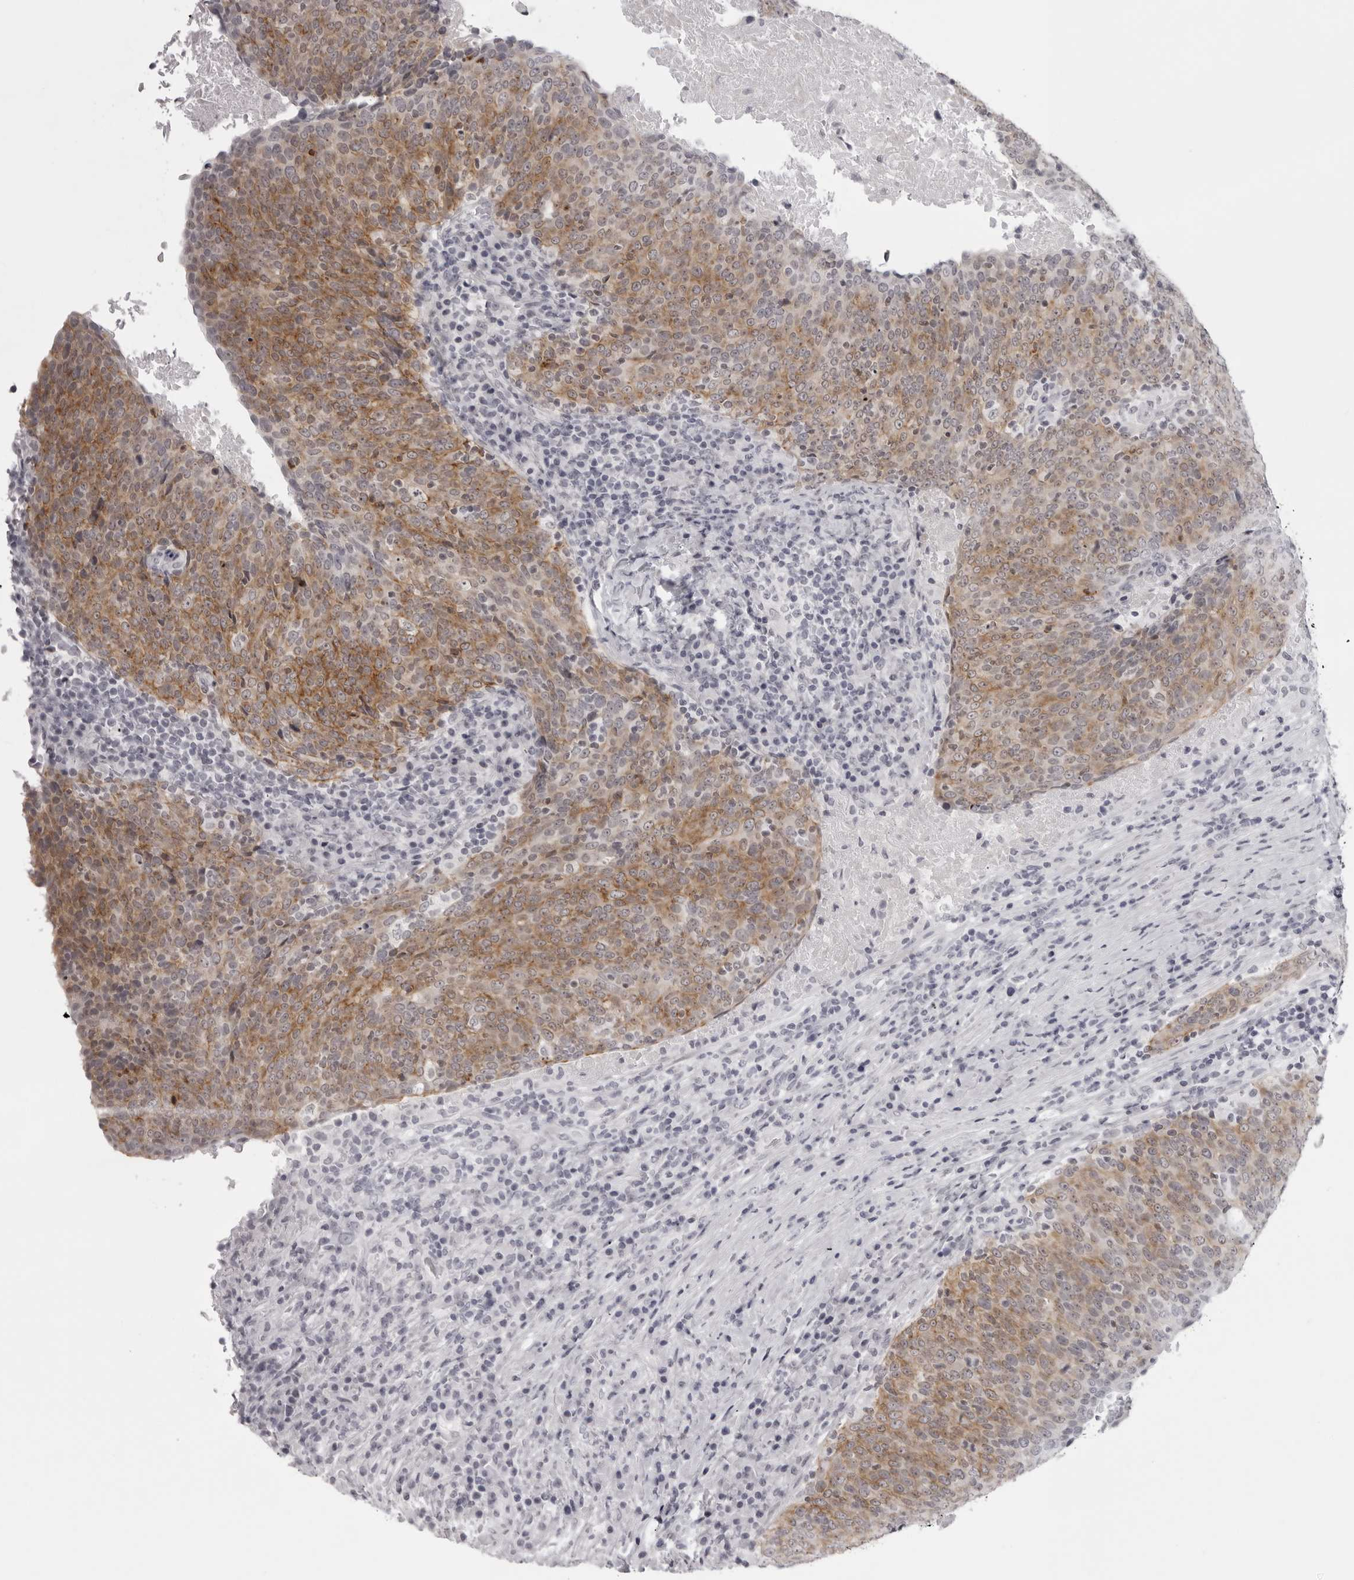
{"staining": {"intensity": "moderate", "quantity": ">75%", "location": "cytoplasmic/membranous"}, "tissue": "head and neck cancer", "cell_type": "Tumor cells", "image_type": "cancer", "snomed": [{"axis": "morphology", "description": "Squamous cell carcinoma, NOS"}, {"axis": "morphology", "description": "Squamous cell carcinoma, metastatic, NOS"}, {"axis": "topography", "description": "Lymph node"}, {"axis": "topography", "description": "Head-Neck"}], "caption": "This micrograph shows head and neck metastatic squamous cell carcinoma stained with immunohistochemistry to label a protein in brown. The cytoplasmic/membranous of tumor cells show moderate positivity for the protein. Nuclei are counter-stained blue.", "gene": "NUDT18", "patient": {"sex": "male", "age": 62}}